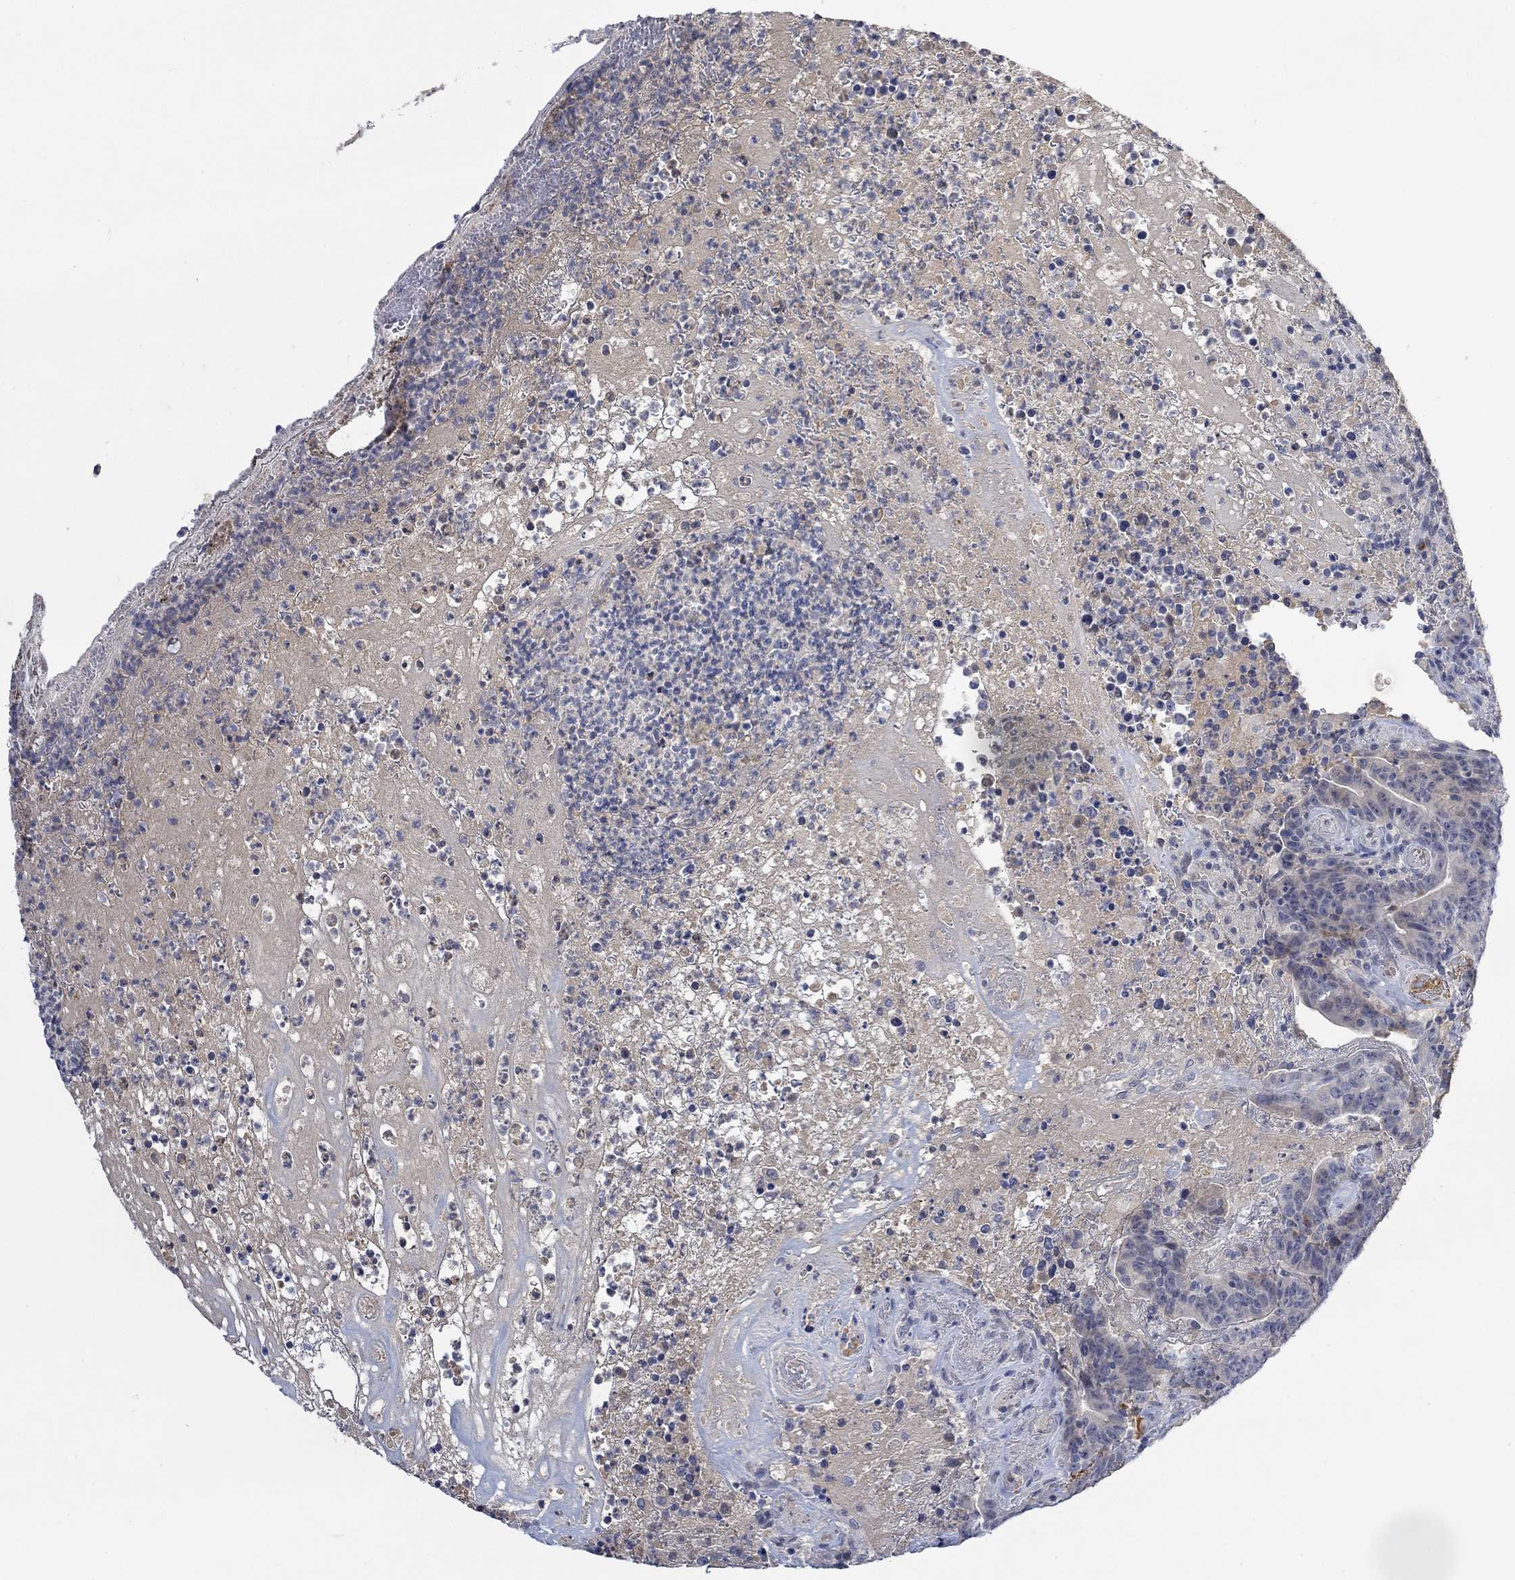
{"staining": {"intensity": "negative", "quantity": "none", "location": "none"}, "tissue": "colorectal cancer", "cell_type": "Tumor cells", "image_type": "cancer", "snomed": [{"axis": "morphology", "description": "Adenocarcinoma, NOS"}, {"axis": "topography", "description": "Colon"}], "caption": "The IHC histopathology image has no significant expression in tumor cells of adenocarcinoma (colorectal) tissue.", "gene": "MSTN", "patient": {"sex": "female", "age": 75}}